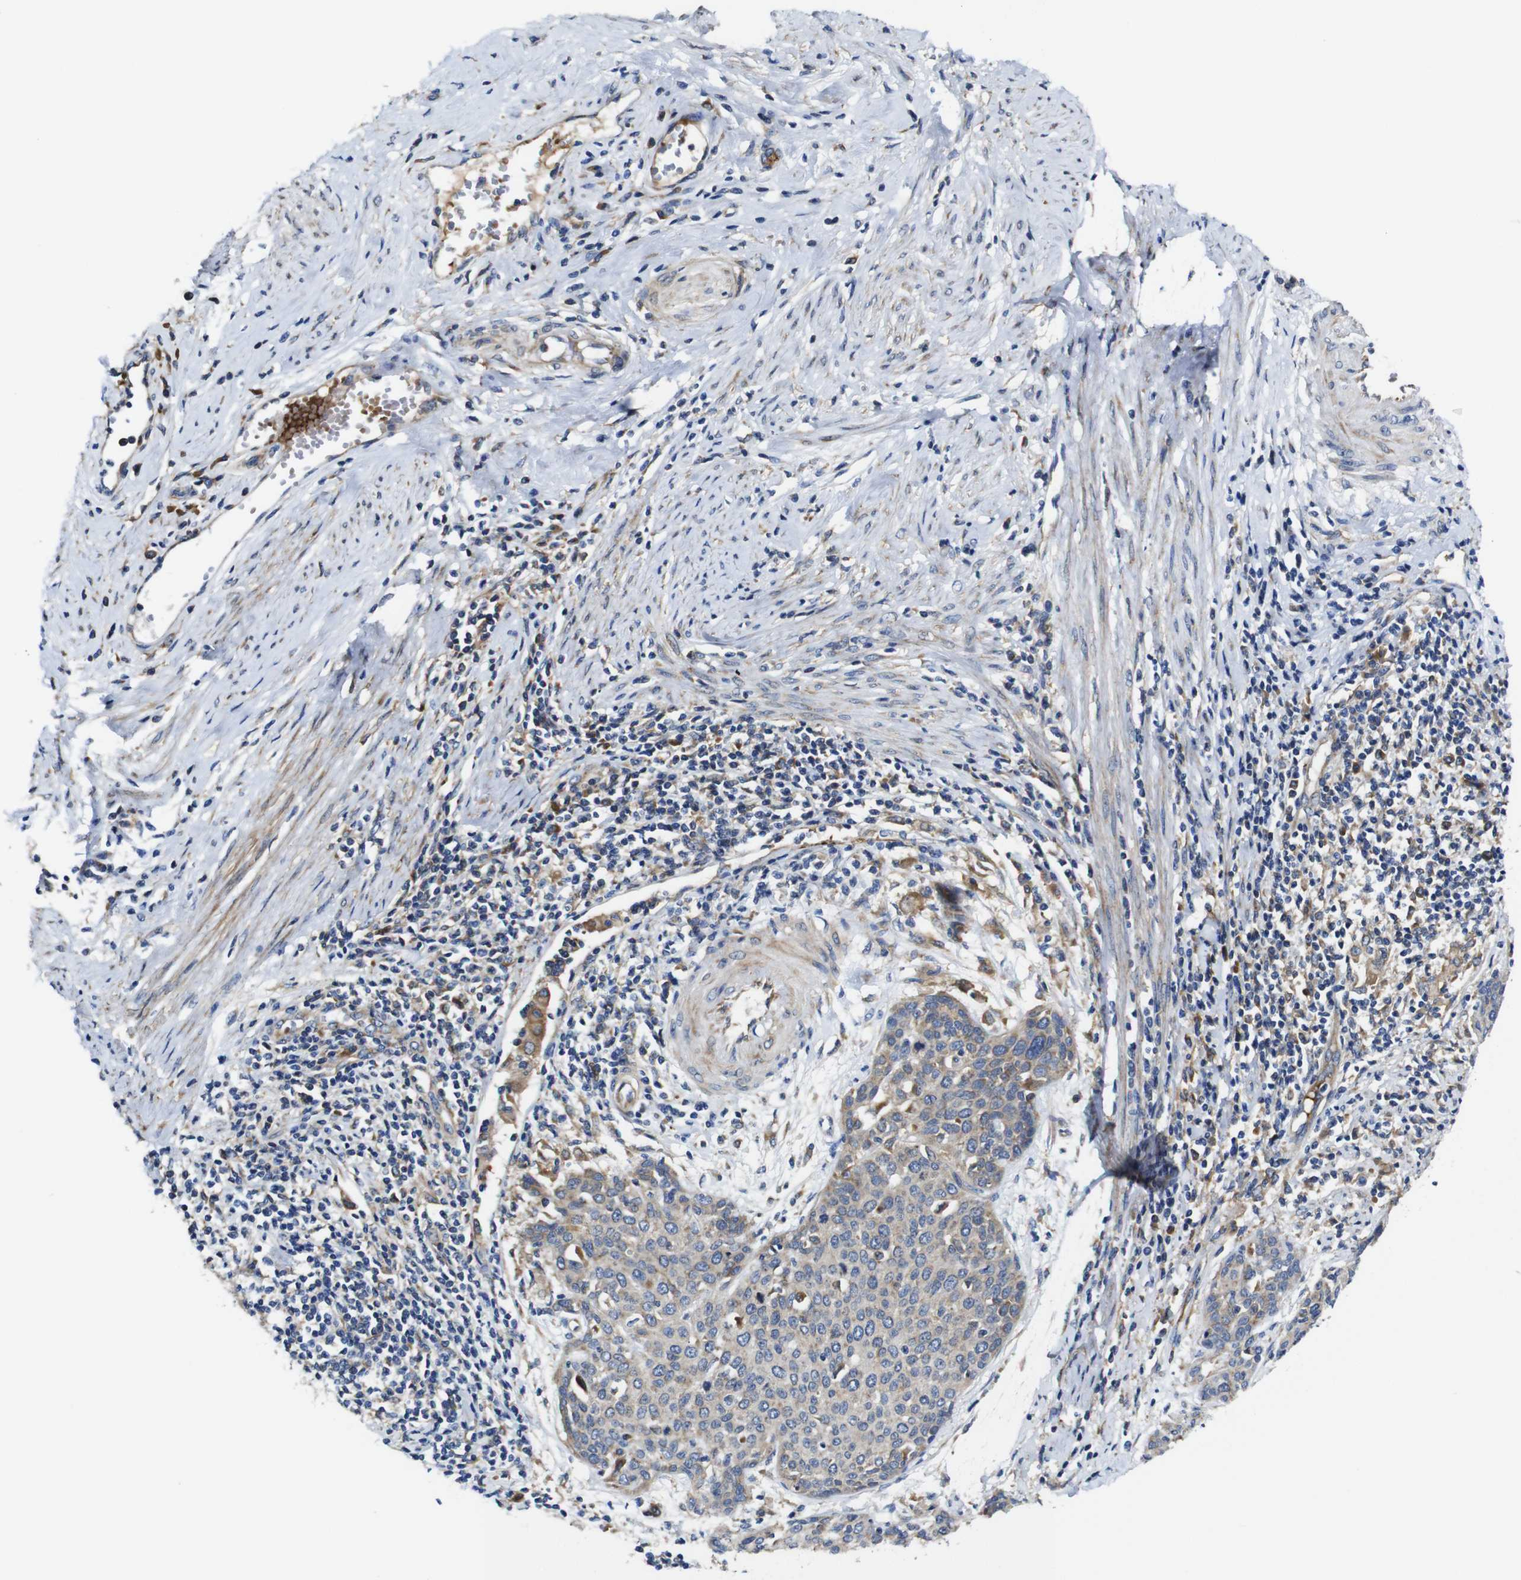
{"staining": {"intensity": "moderate", "quantity": "<25%", "location": "cytoplasmic/membranous"}, "tissue": "cervical cancer", "cell_type": "Tumor cells", "image_type": "cancer", "snomed": [{"axis": "morphology", "description": "Squamous cell carcinoma, NOS"}, {"axis": "topography", "description": "Cervix"}], "caption": "Cervical cancer stained for a protein displays moderate cytoplasmic/membranous positivity in tumor cells. (DAB IHC with brightfield microscopy, high magnification).", "gene": "CLCC1", "patient": {"sex": "female", "age": 38}}